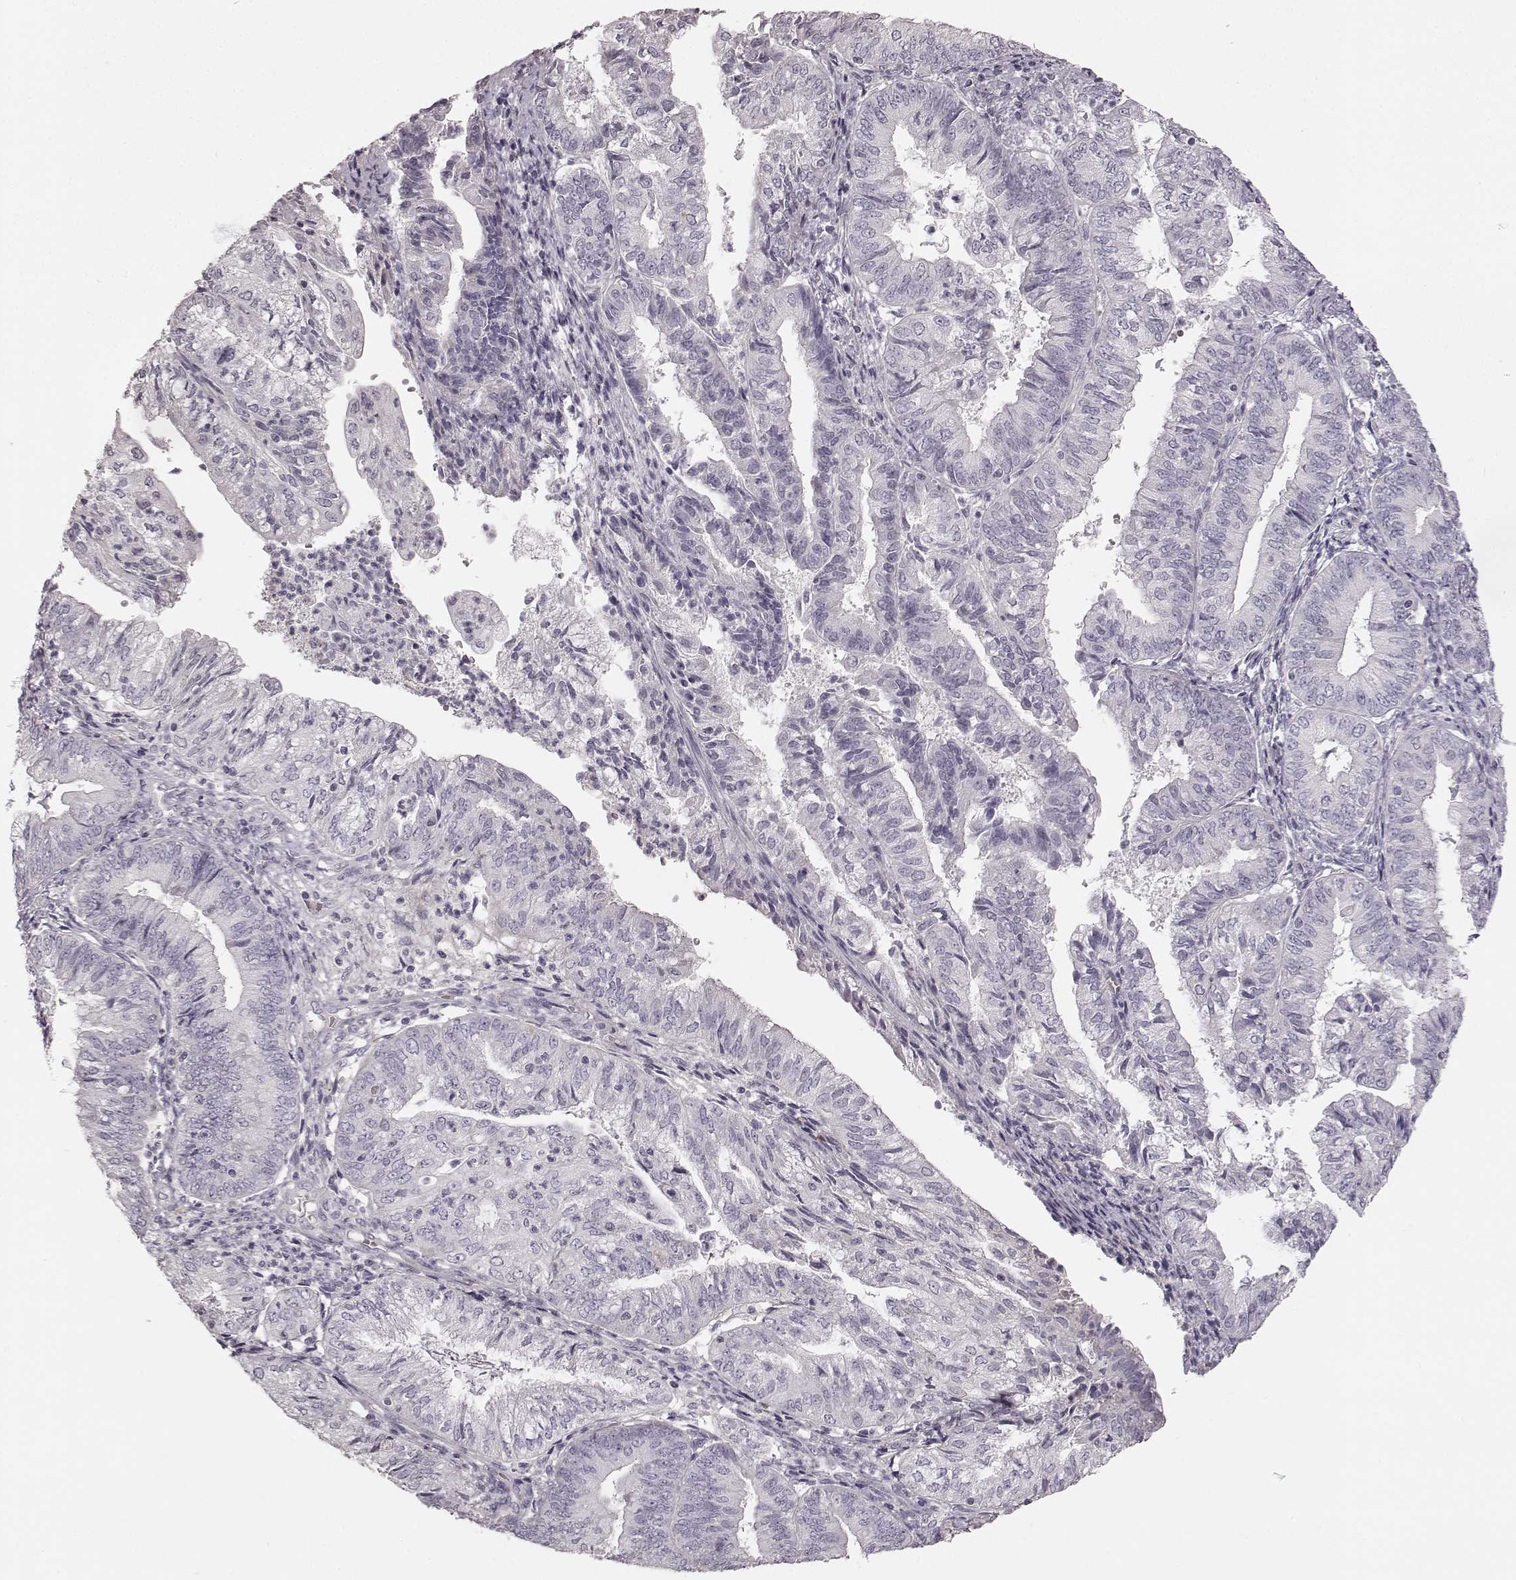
{"staining": {"intensity": "negative", "quantity": "none", "location": "none"}, "tissue": "endometrial cancer", "cell_type": "Tumor cells", "image_type": "cancer", "snomed": [{"axis": "morphology", "description": "Adenocarcinoma, NOS"}, {"axis": "topography", "description": "Endometrium"}], "caption": "This is a photomicrograph of immunohistochemistry (IHC) staining of adenocarcinoma (endometrial), which shows no staining in tumor cells. (DAB (3,3'-diaminobenzidine) immunohistochemistry, high magnification).", "gene": "PRLHR", "patient": {"sex": "female", "age": 55}}